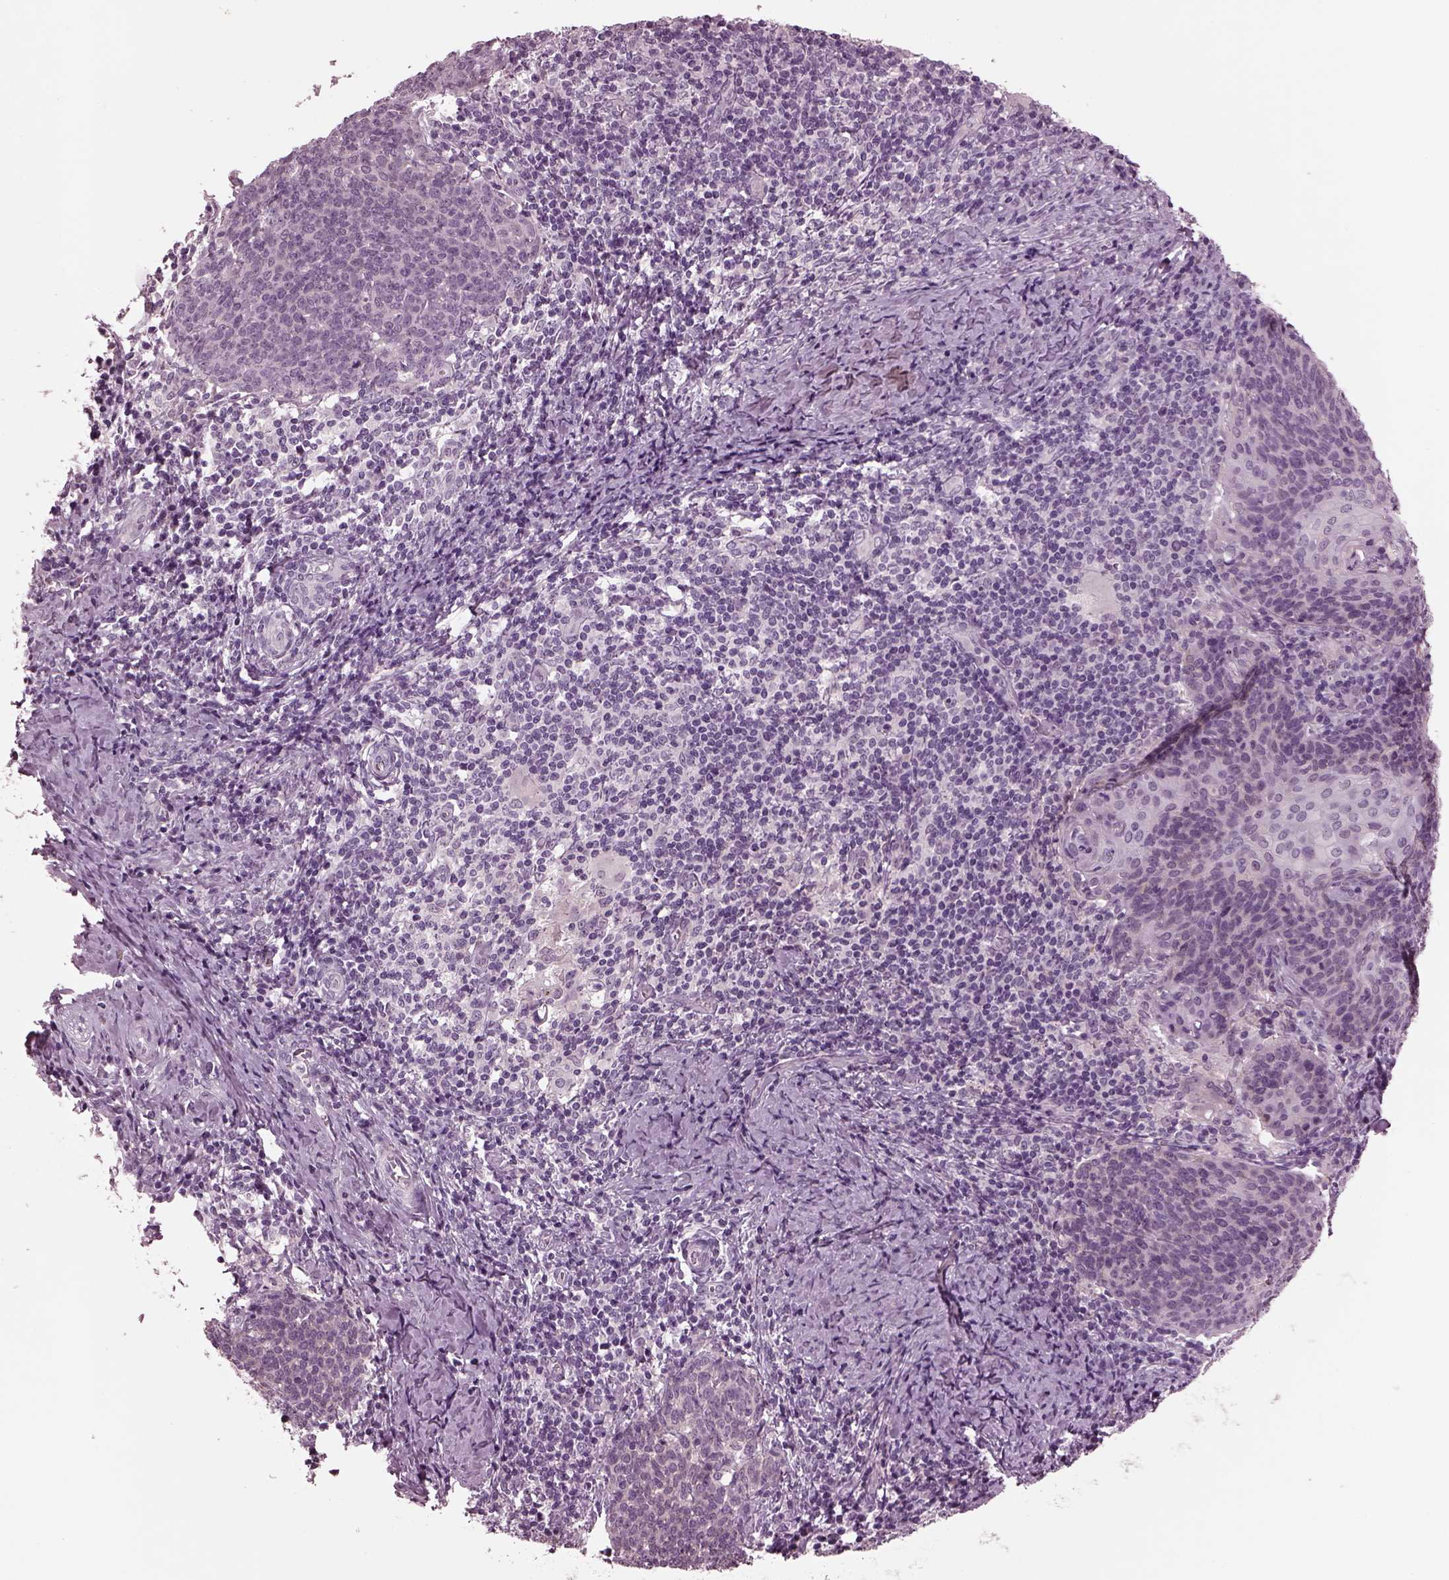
{"staining": {"intensity": "negative", "quantity": "none", "location": "none"}, "tissue": "cervical cancer", "cell_type": "Tumor cells", "image_type": "cancer", "snomed": [{"axis": "morphology", "description": "Normal tissue, NOS"}, {"axis": "morphology", "description": "Squamous cell carcinoma, NOS"}, {"axis": "topography", "description": "Cervix"}], "caption": "Immunohistochemistry histopathology image of neoplastic tissue: cervical squamous cell carcinoma stained with DAB (3,3'-diaminobenzidine) exhibits no significant protein positivity in tumor cells.", "gene": "MIB2", "patient": {"sex": "female", "age": 39}}